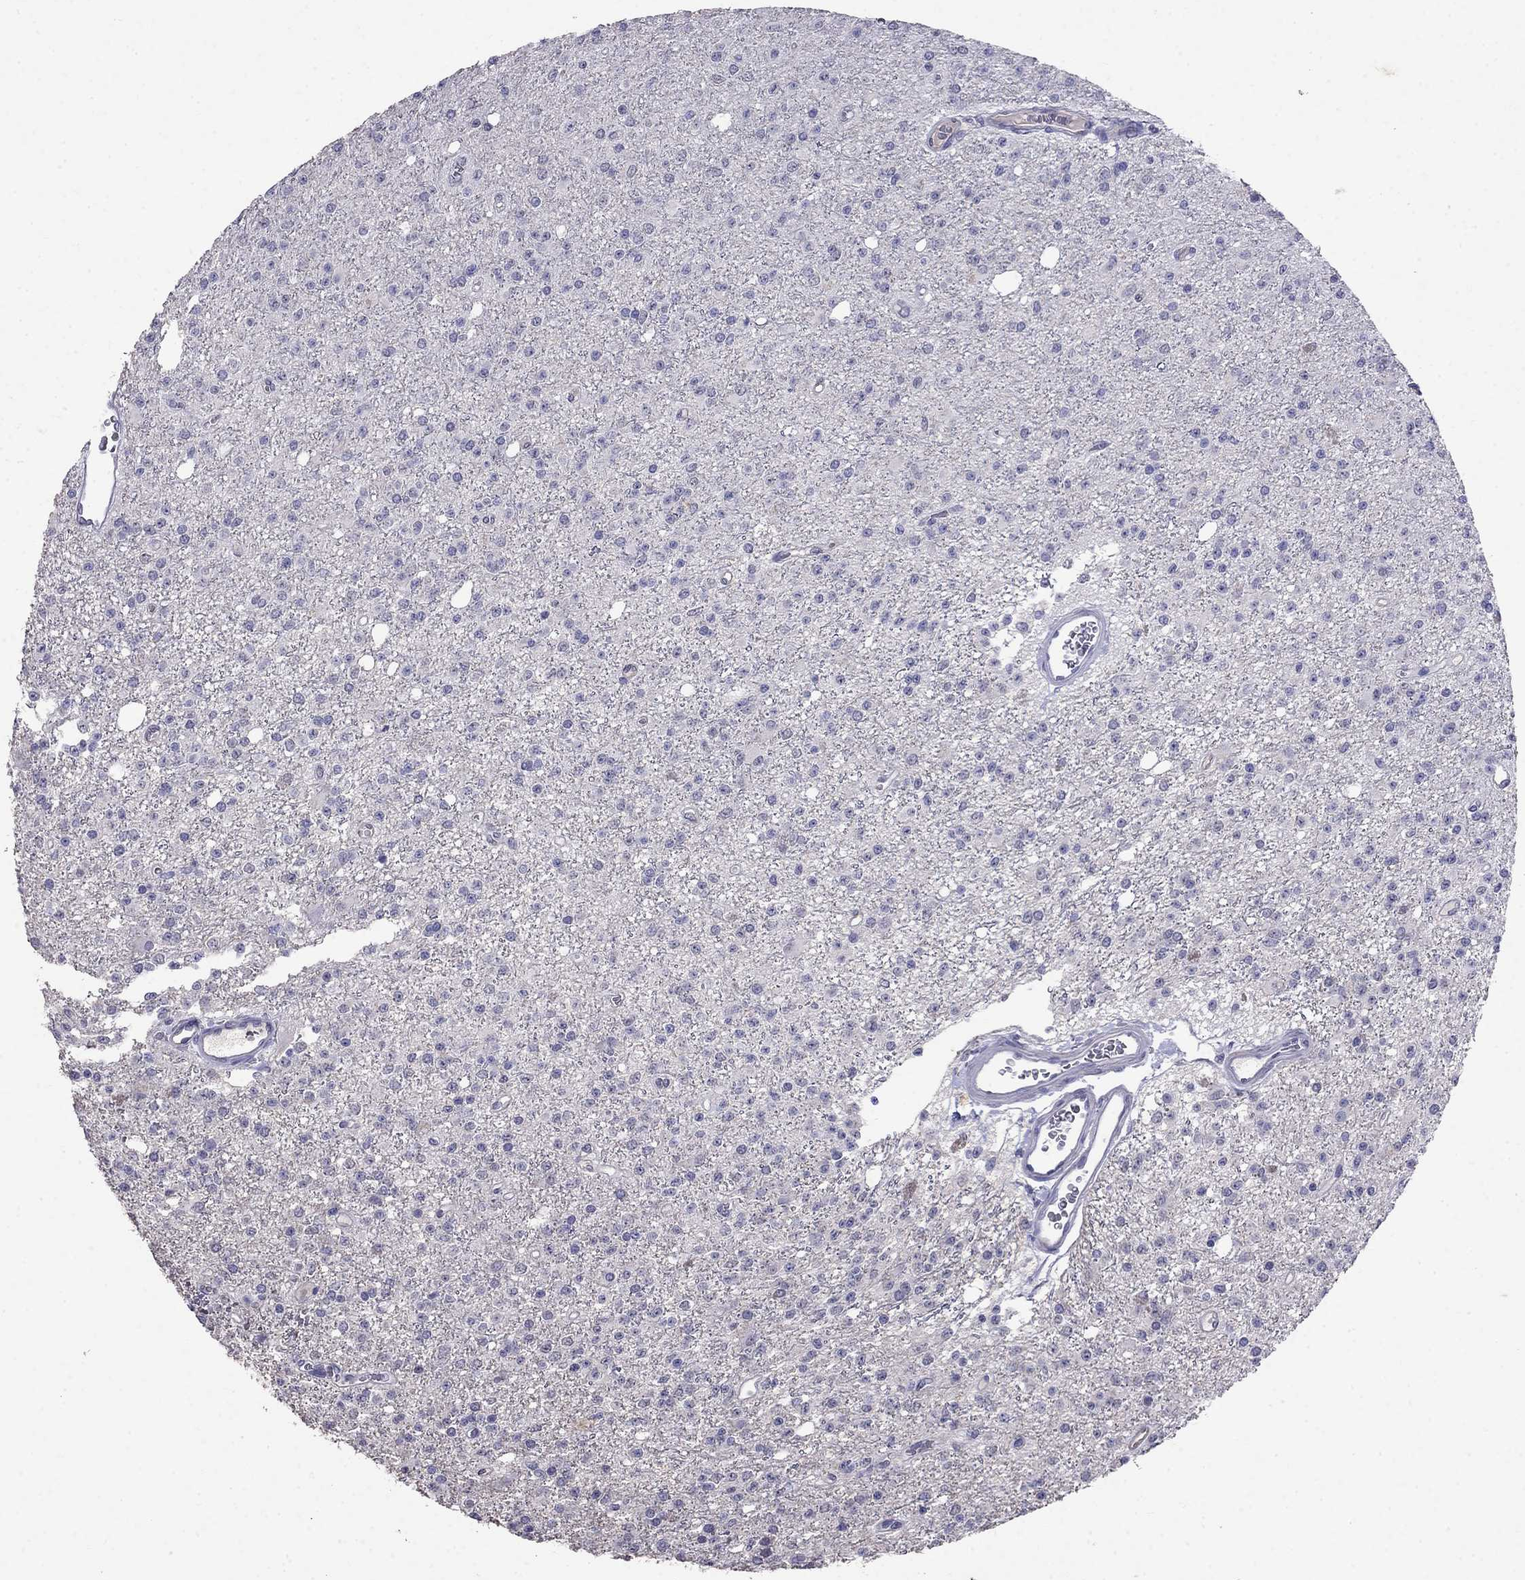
{"staining": {"intensity": "negative", "quantity": "none", "location": "none"}, "tissue": "glioma", "cell_type": "Tumor cells", "image_type": "cancer", "snomed": [{"axis": "morphology", "description": "Glioma, malignant, Low grade"}, {"axis": "topography", "description": "Brain"}], "caption": "This is an immunohistochemistry (IHC) image of glioma. There is no positivity in tumor cells.", "gene": "CD8B", "patient": {"sex": "female", "age": 45}}